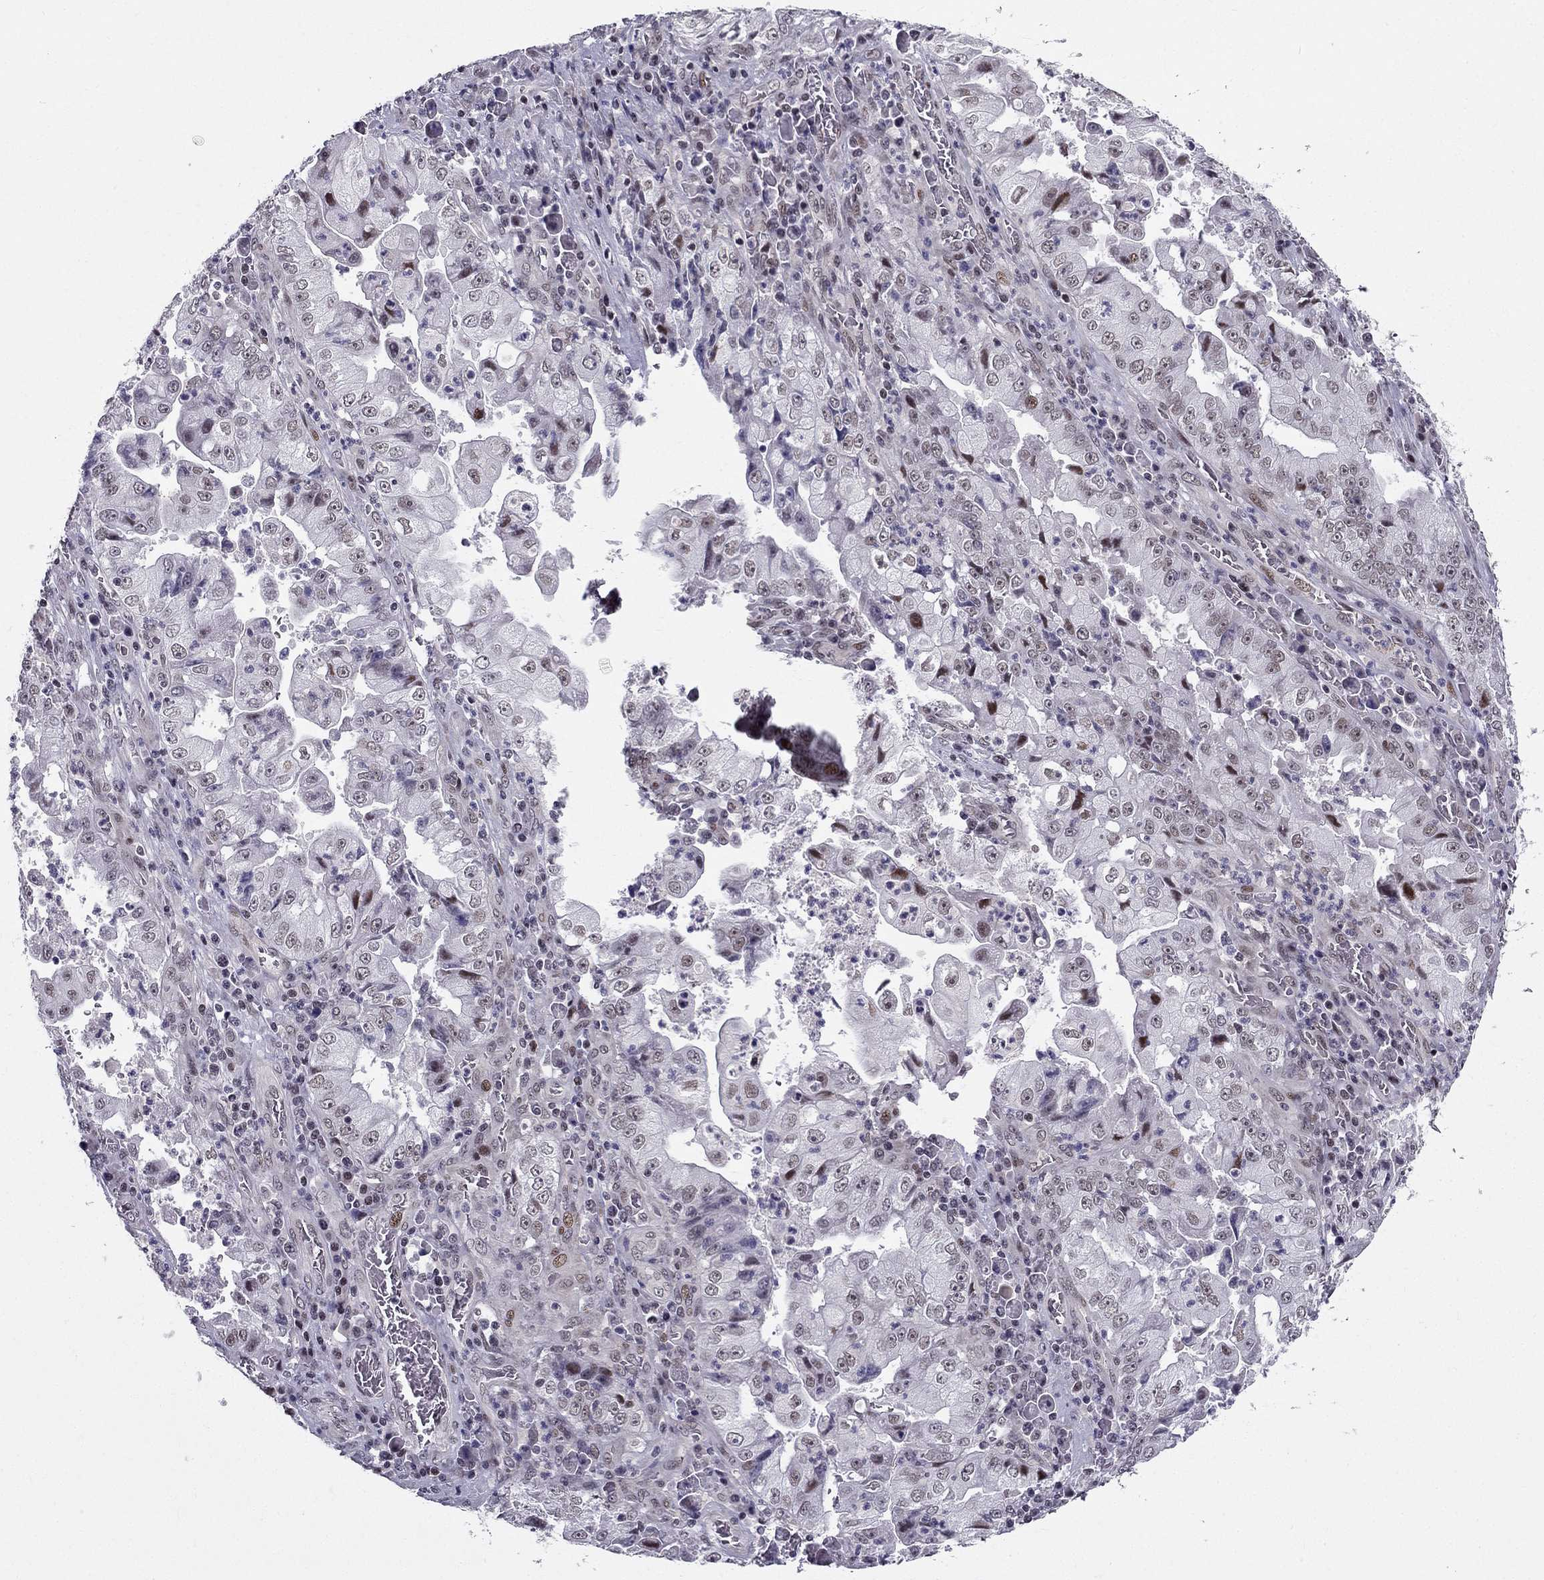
{"staining": {"intensity": "negative", "quantity": "none", "location": "none"}, "tissue": "stomach cancer", "cell_type": "Tumor cells", "image_type": "cancer", "snomed": [{"axis": "morphology", "description": "Adenocarcinoma, NOS"}, {"axis": "topography", "description": "Stomach"}], "caption": "Immunohistochemical staining of human stomach cancer (adenocarcinoma) shows no significant positivity in tumor cells. (Brightfield microscopy of DAB IHC at high magnification).", "gene": "RPRD2", "patient": {"sex": "male", "age": 76}}